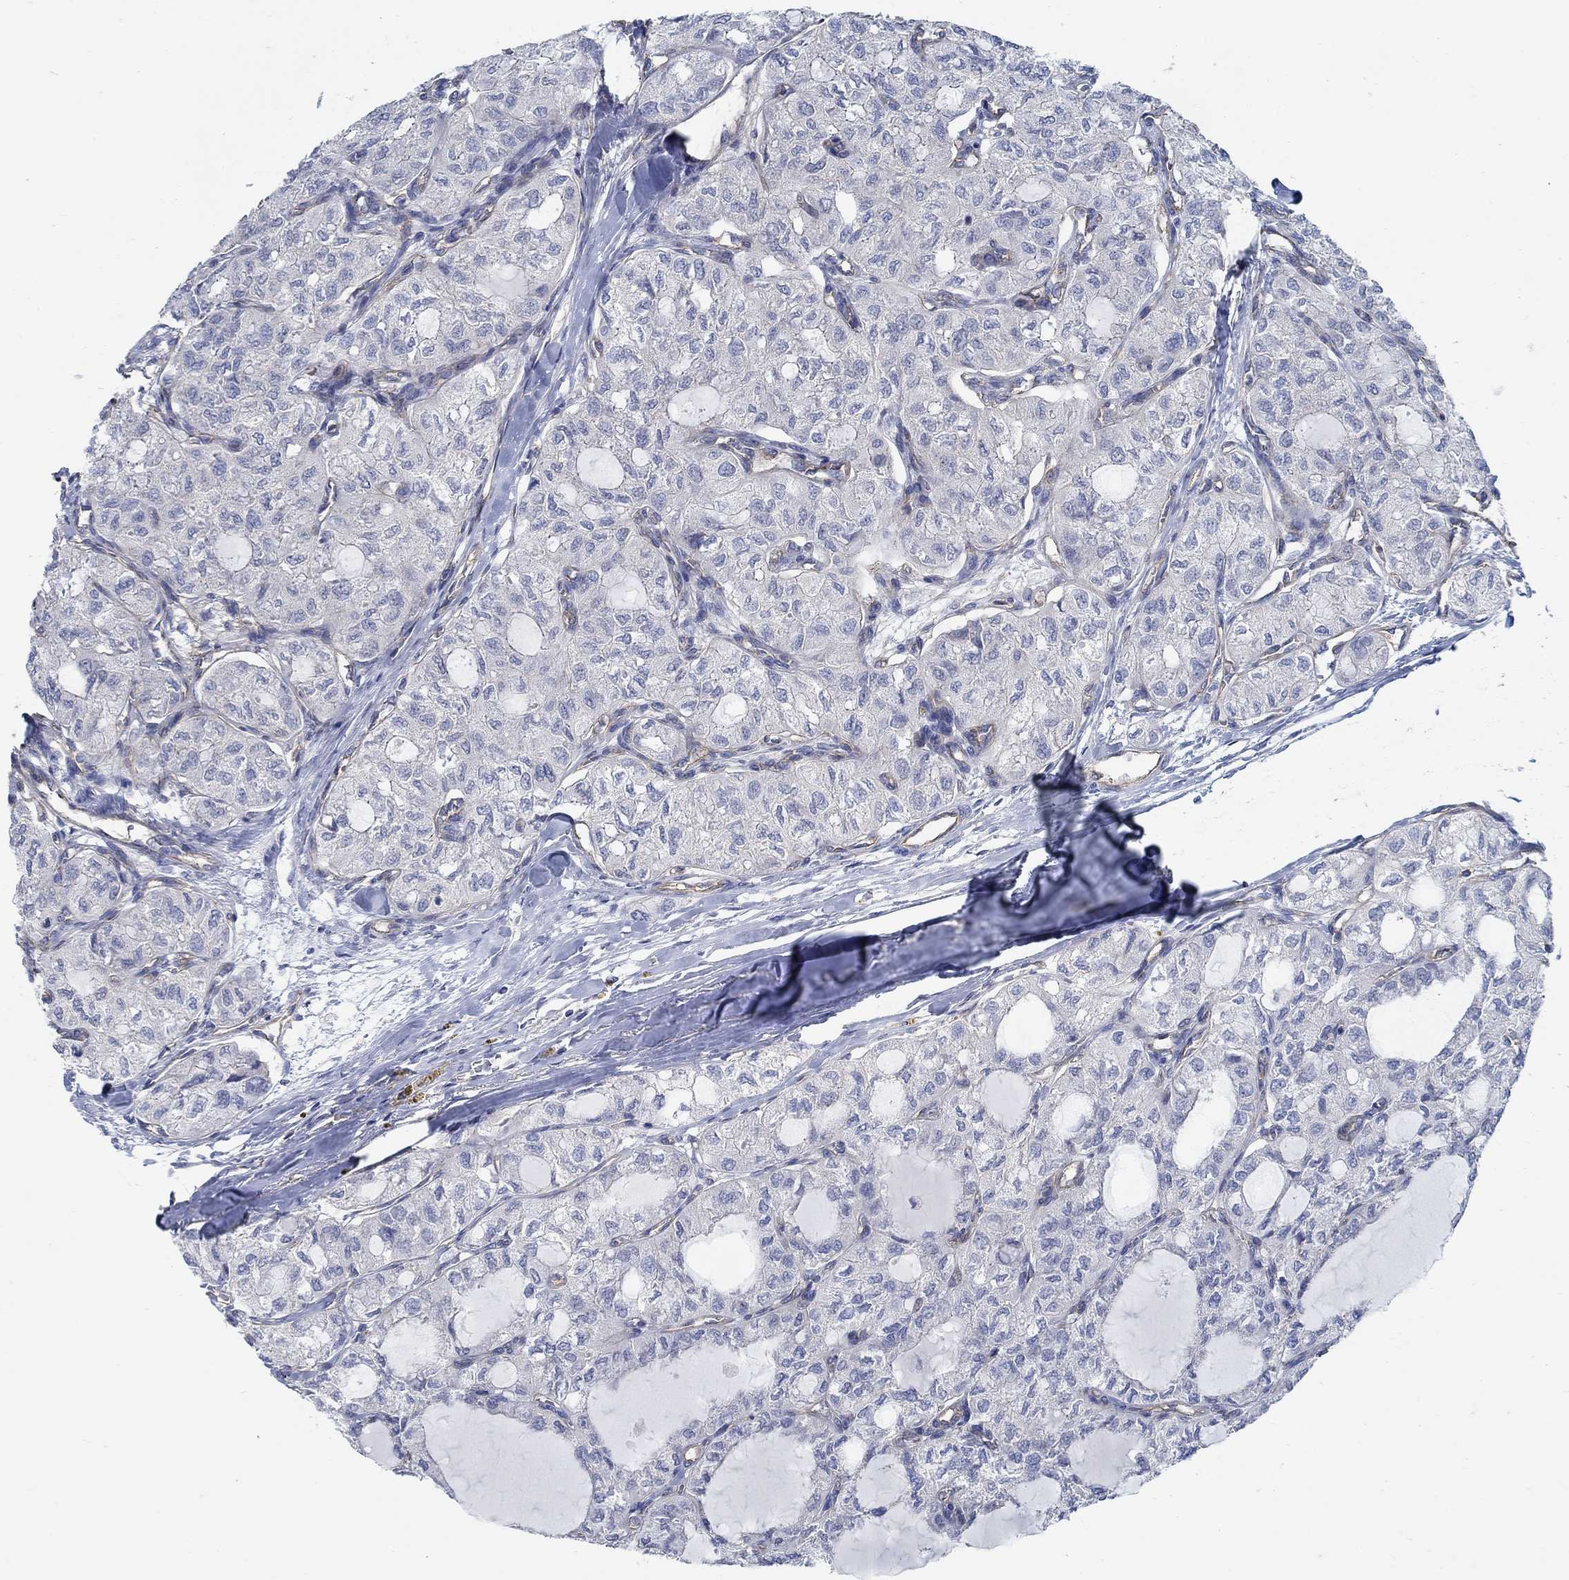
{"staining": {"intensity": "negative", "quantity": "none", "location": "none"}, "tissue": "thyroid cancer", "cell_type": "Tumor cells", "image_type": "cancer", "snomed": [{"axis": "morphology", "description": "Follicular adenoma carcinoma, NOS"}, {"axis": "topography", "description": "Thyroid gland"}], "caption": "Thyroid cancer was stained to show a protein in brown. There is no significant positivity in tumor cells.", "gene": "TMEM198", "patient": {"sex": "male", "age": 75}}